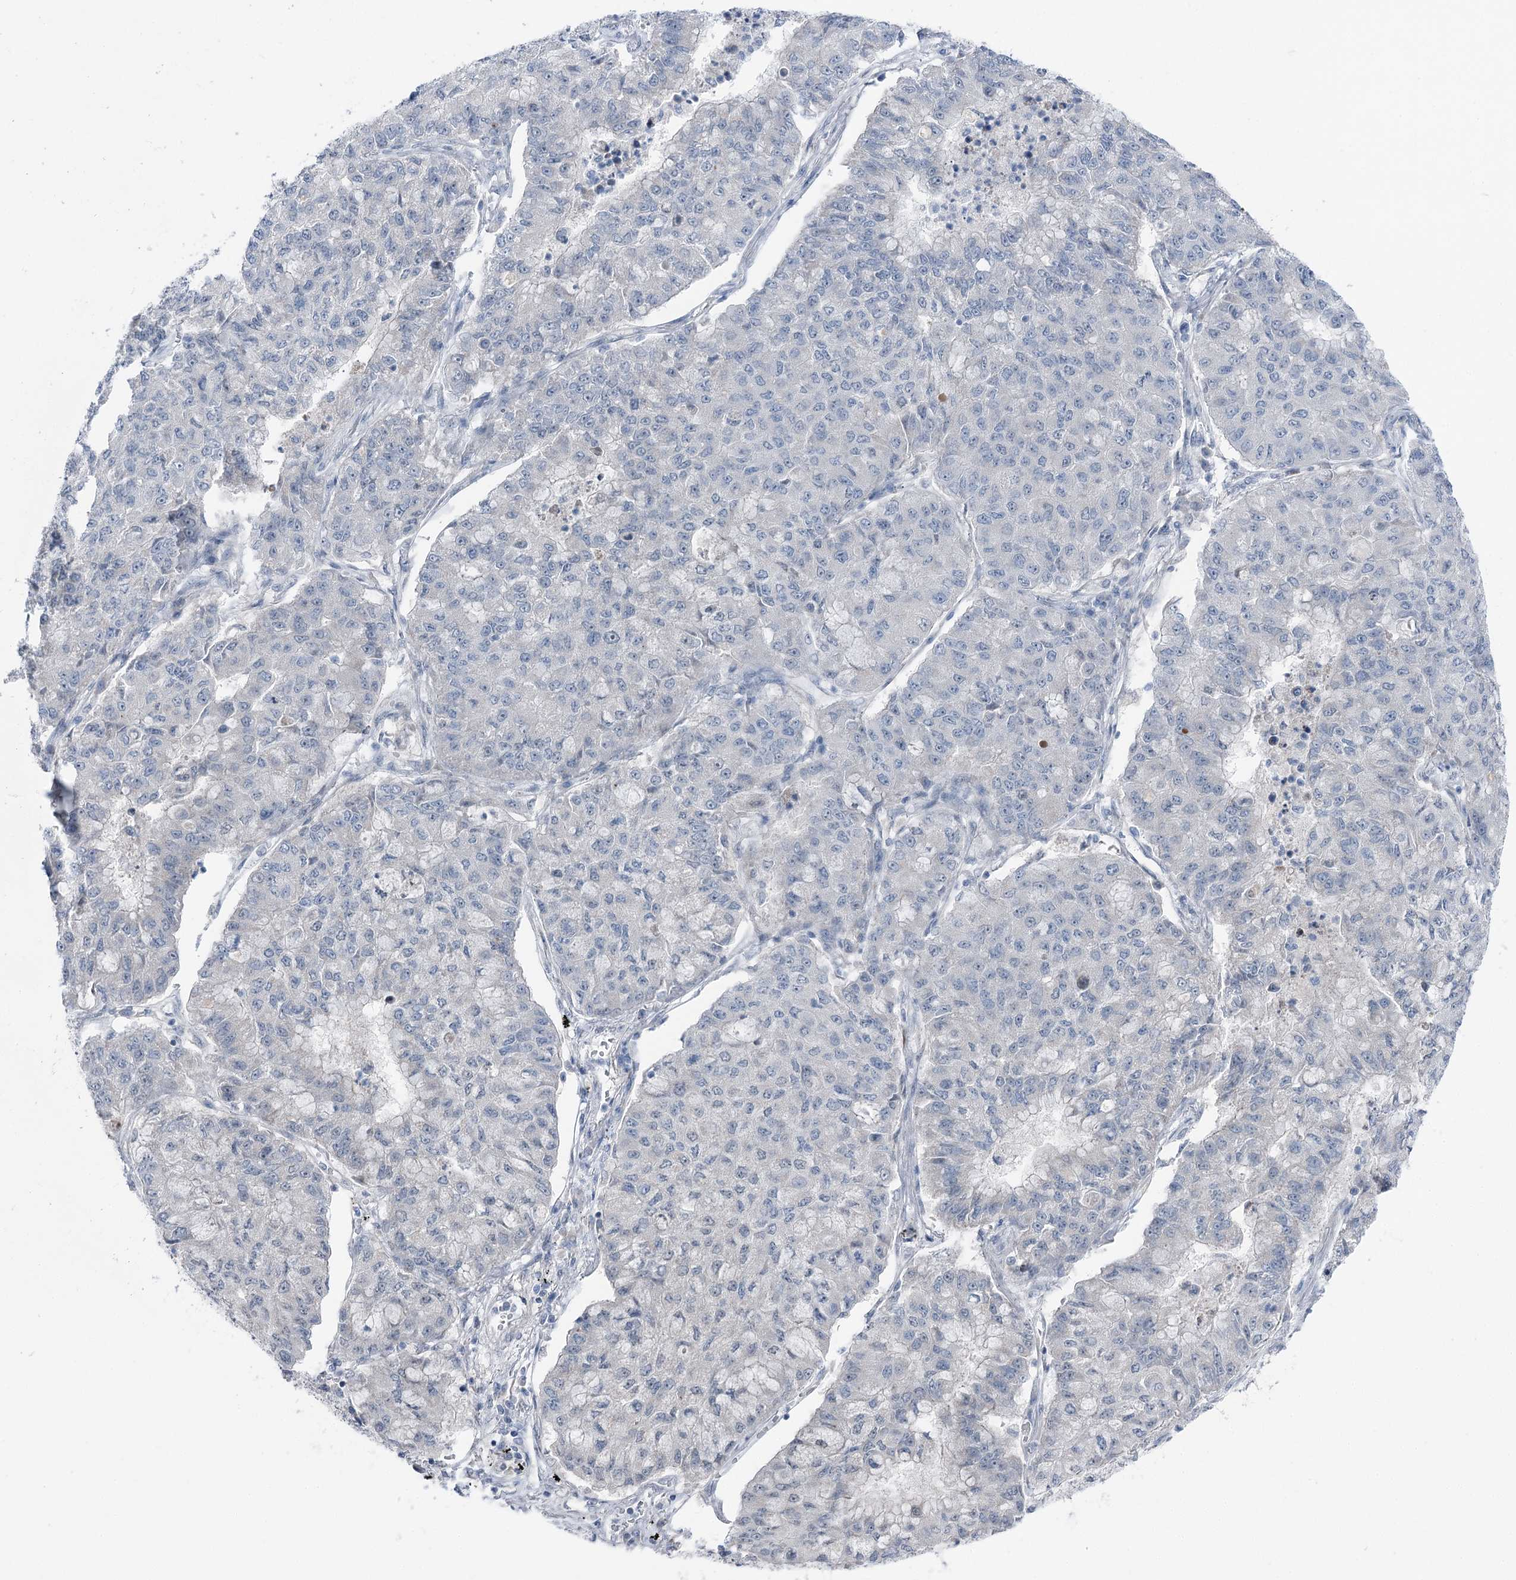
{"staining": {"intensity": "negative", "quantity": "none", "location": "none"}, "tissue": "lung cancer", "cell_type": "Tumor cells", "image_type": "cancer", "snomed": [{"axis": "morphology", "description": "Squamous cell carcinoma, NOS"}, {"axis": "topography", "description": "Lung"}], "caption": "DAB immunohistochemical staining of lung cancer exhibits no significant expression in tumor cells.", "gene": "STEEP1", "patient": {"sex": "male", "age": 74}}